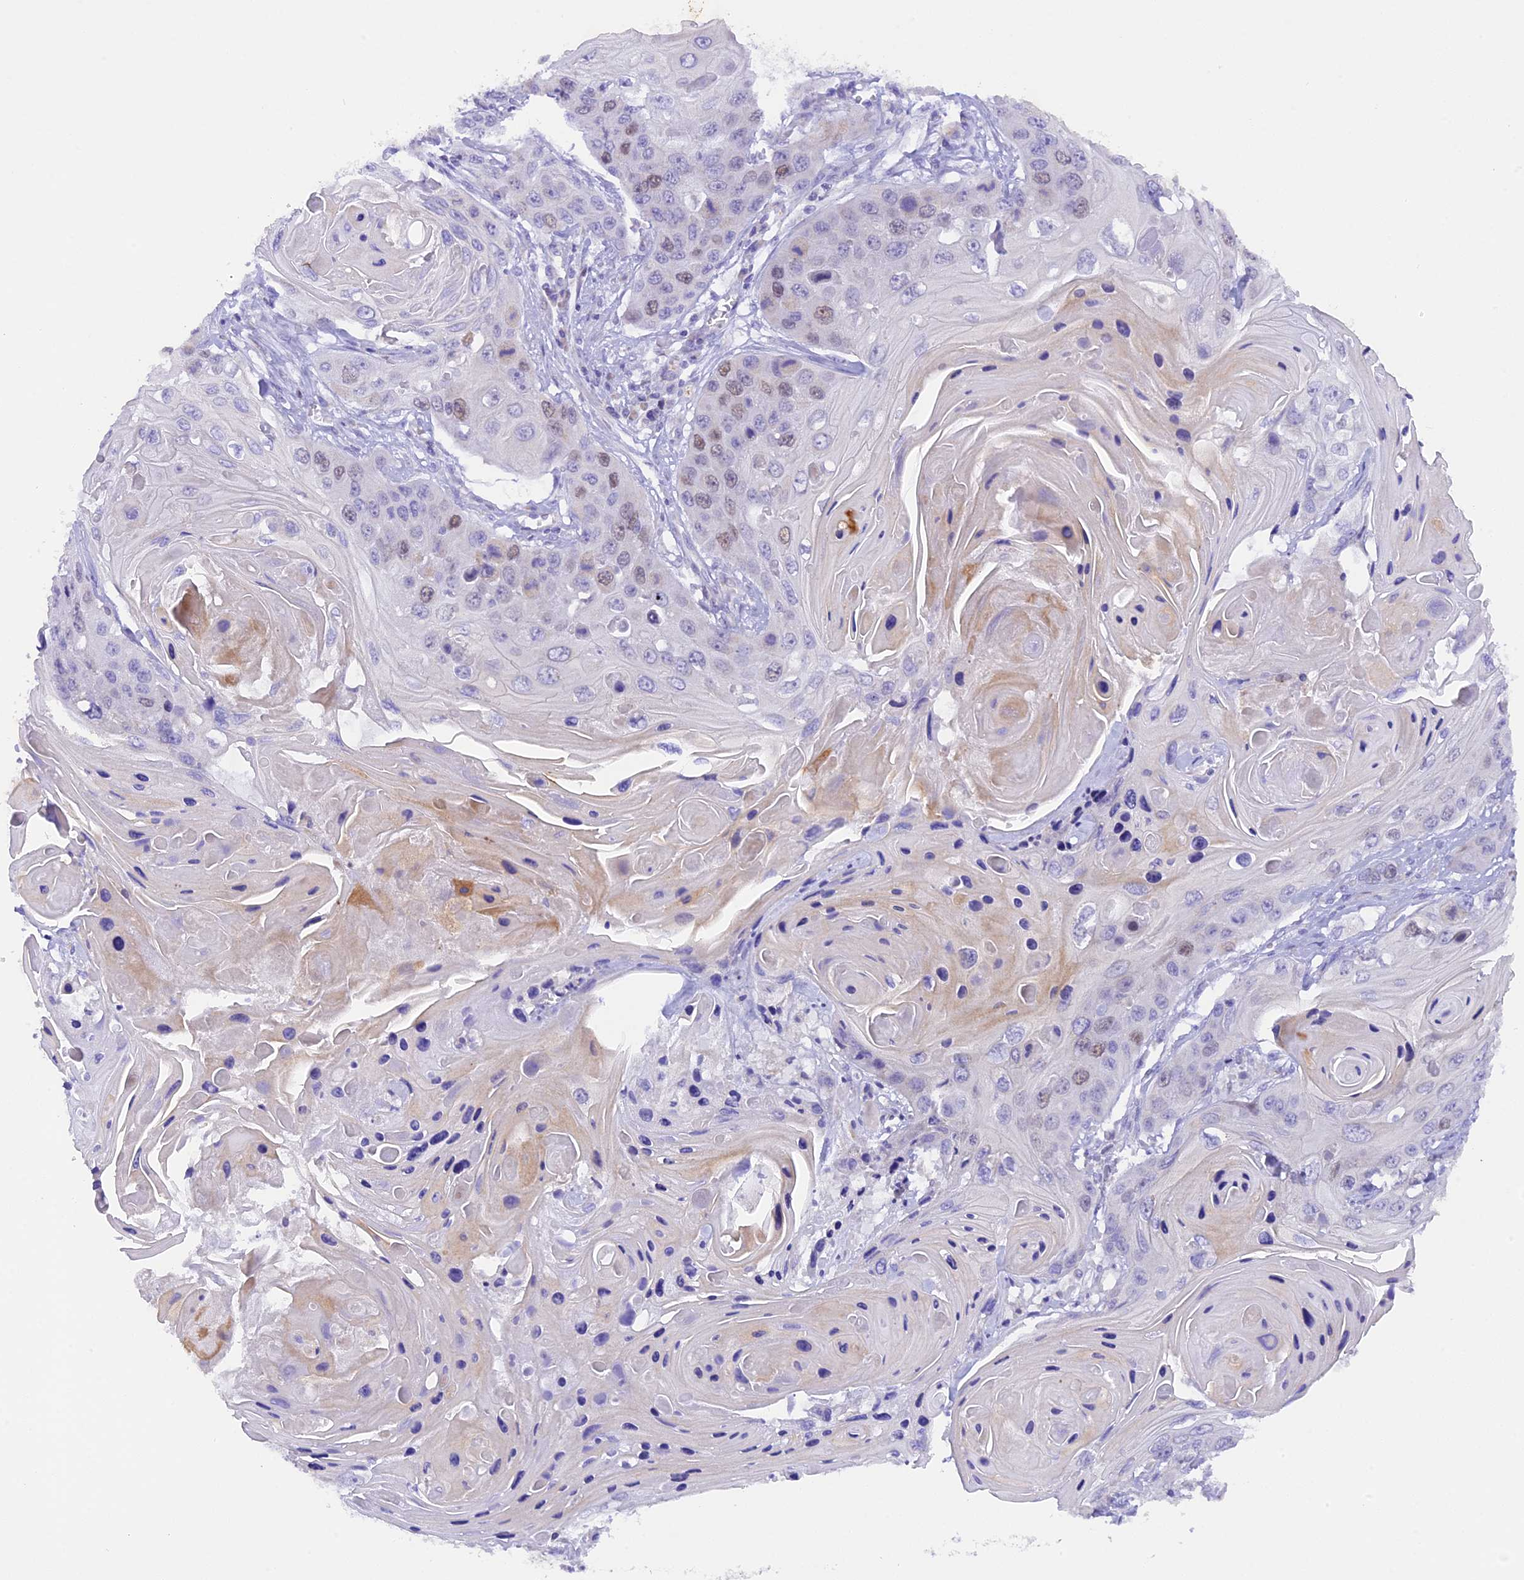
{"staining": {"intensity": "weak", "quantity": "<25%", "location": "nuclear"}, "tissue": "skin cancer", "cell_type": "Tumor cells", "image_type": "cancer", "snomed": [{"axis": "morphology", "description": "Squamous cell carcinoma, NOS"}, {"axis": "topography", "description": "Skin"}], "caption": "Immunohistochemistry (IHC) of human skin cancer (squamous cell carcinoma) exhibits no expression in tumor cells.", "gene": "PKIA", "patient": {"sex": "male", "age": 55}}